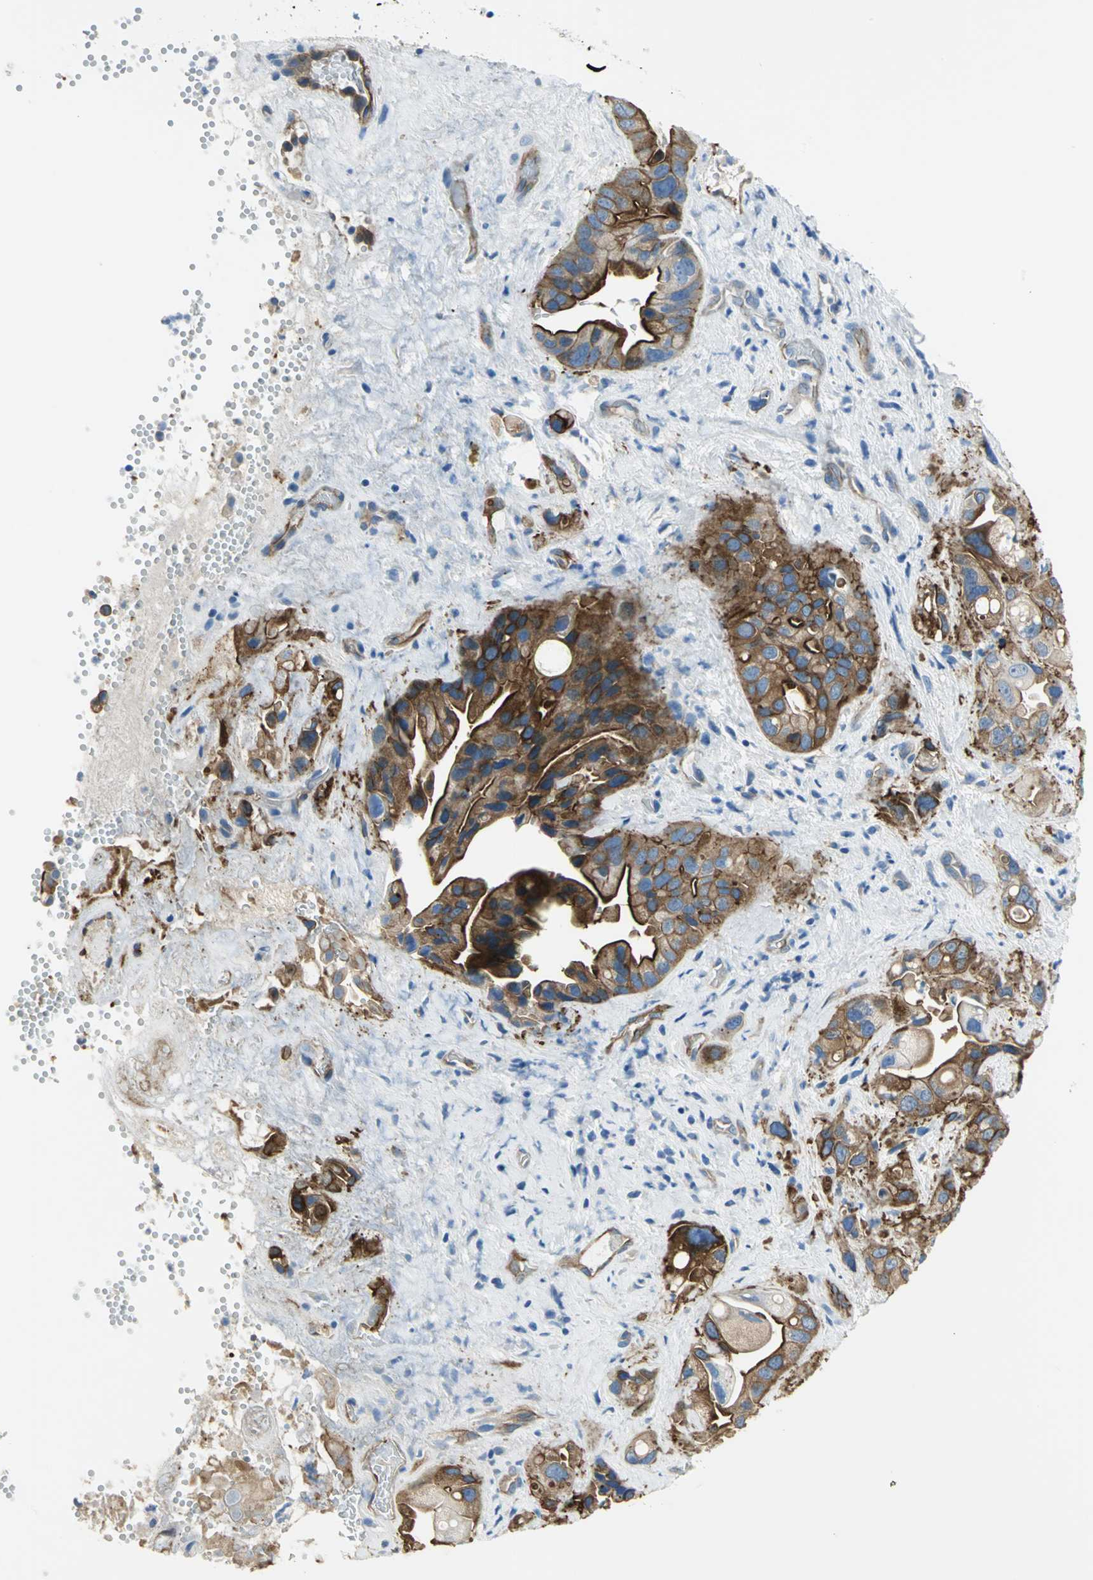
{"staining": {"intensity": "strong", "quantity": ">75%", "location": "cytoplasmic/membranous"}, "tissue": "pancreatic cancer", "cell_type": "Tumor cells", "image_type": "cancer", "snomed": [{"axis": "morphology", "description": "Adenocarcinoma, NOS"}, {"axis": "topography", "description": "Pancreas"}], "caption": "There is high levels of strong cytoplasmic/membranous positivity in tumor cells of pancreatic cancer, as demonstrated by immunohistochemical staining (brown color).", "gene": "FLNB", "patient": {"sex": "female", "age": 77}}